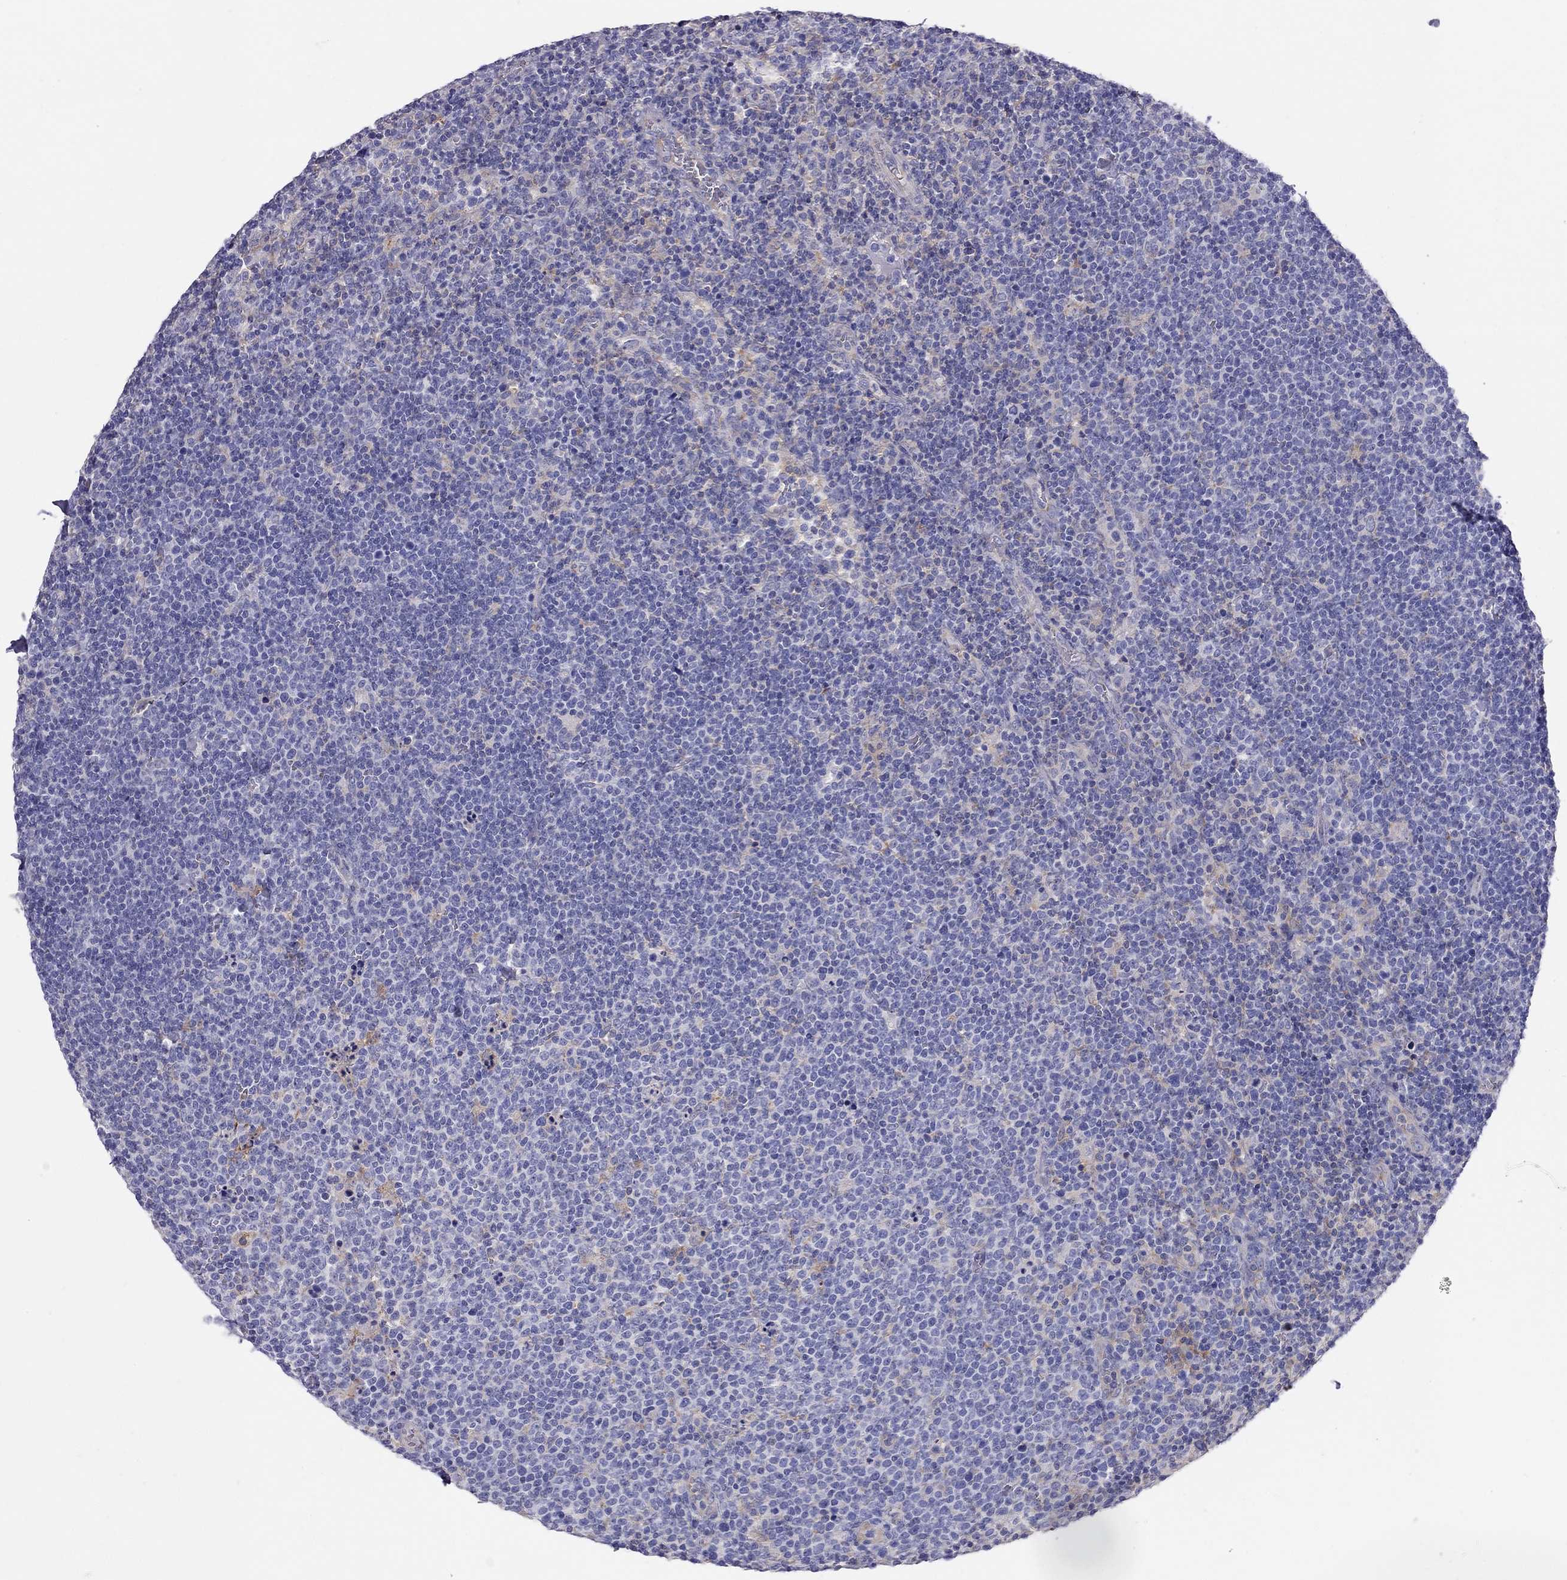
{"staining": {"intensity": "negative", "quantity": "none", "location": "none"}, "tissue": "lymphoma", "cell_type": "Tumor cells", "image_type": "cancer", "snomed": [{"axis": "morphology", "description": "Malignant lymphoma, non-Hodgkin's type, High grade"}, {"axis": "topography", "description": "Lymph node"}], "caption": "Immunohistochemistry histopathology image of malignant lymphoma, non-Hodgkin's type (high-grade) stained for a protein (brown), which exhibits no staining in tumor cells.", "gene": "ALOX15B", "patient": {"sex": "male", "age": 61}}